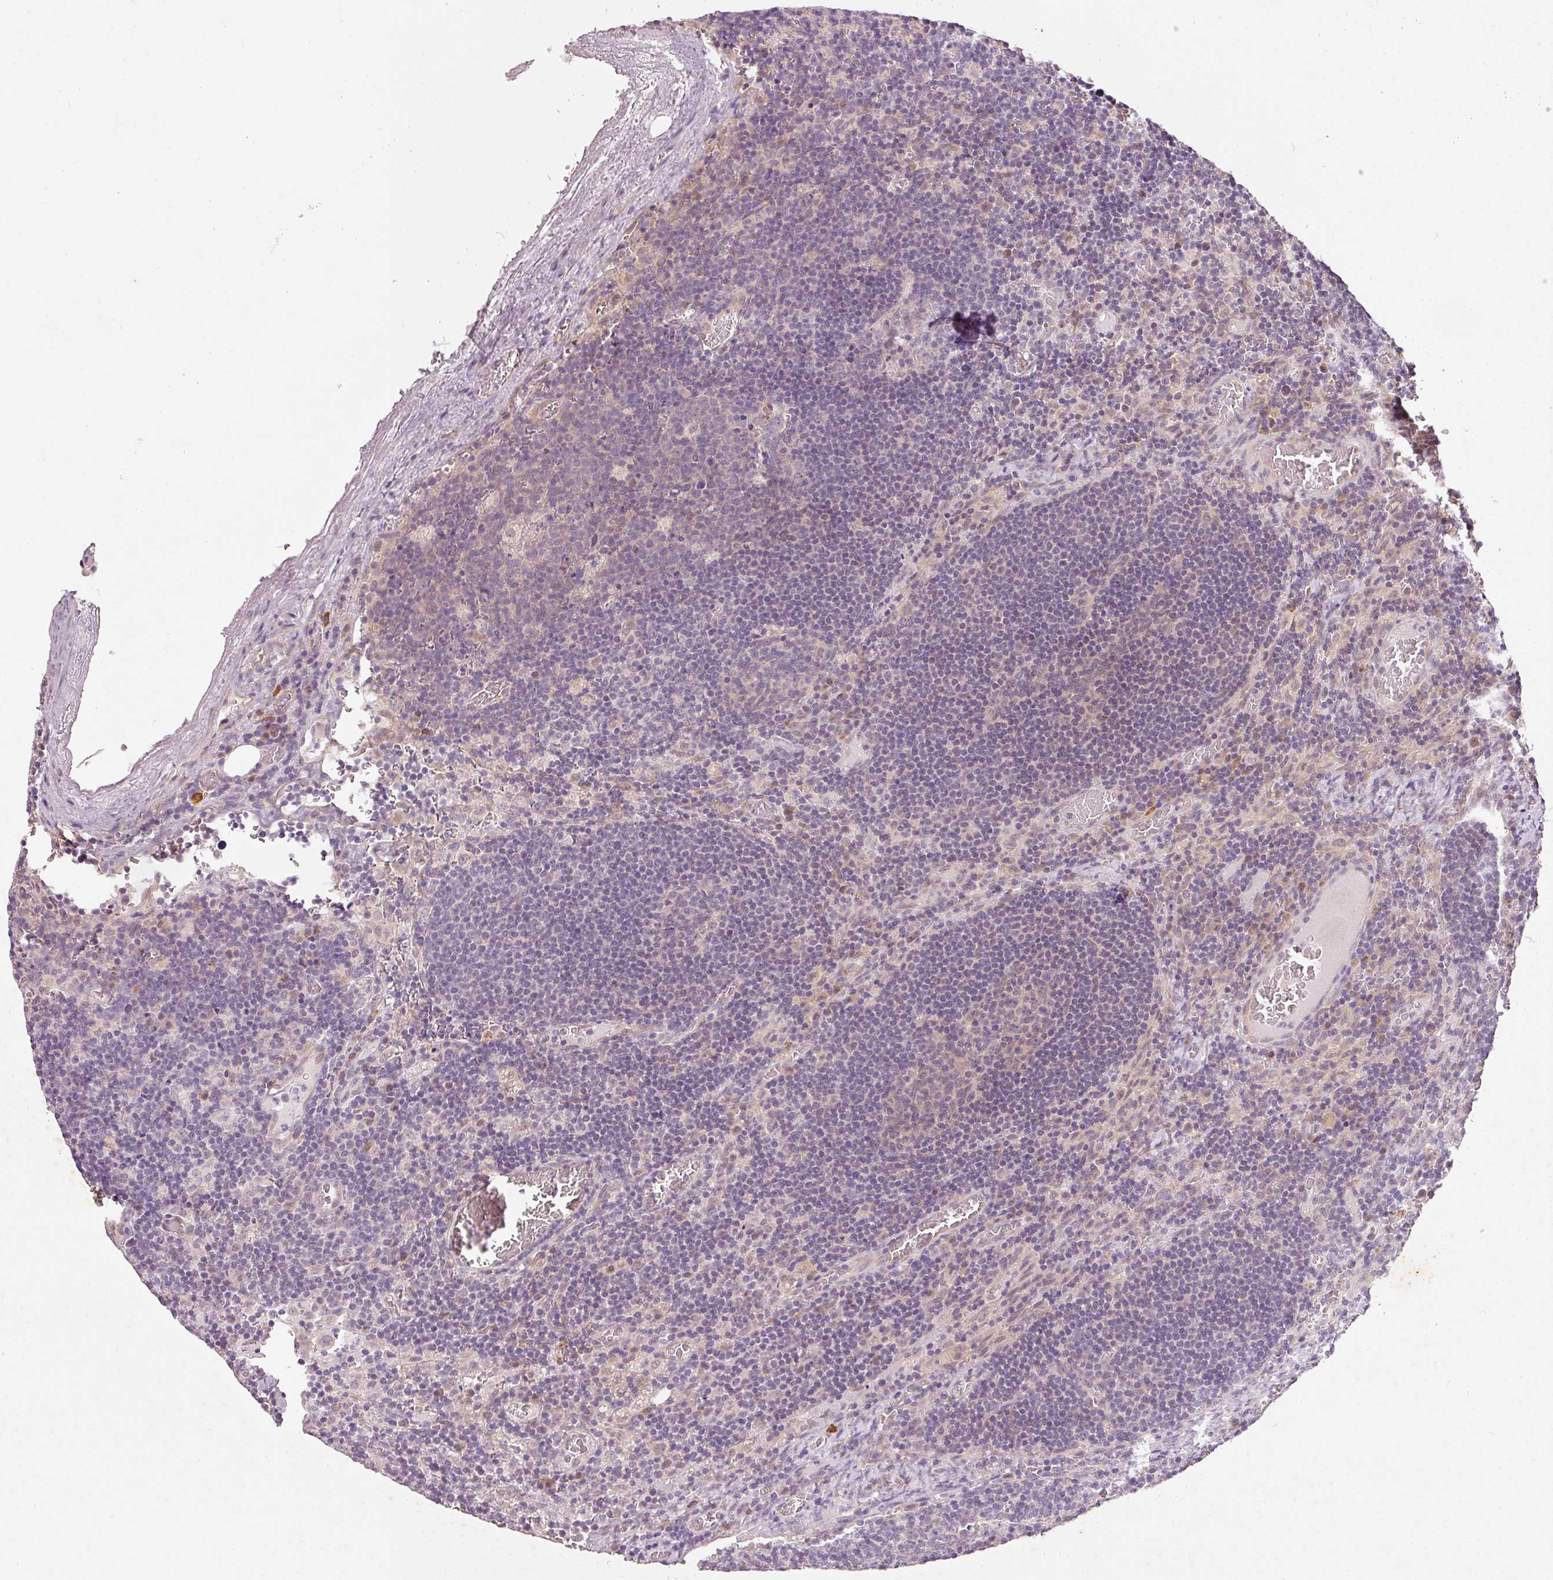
{"staining": {"intensity": "negative", "quantity": "none", "location": "none"}, "tissue": "lymph node", "cell_type": "Germinal center cells", "image_type": "normal", "snomed": [{"axis": "morphology", "description": "Normal tissue, NOS"}, {"axis": "topography", "description": "Lymph node"}], "caption": "A micrograph of lymph node stained for a protein shows no brown staining in germinal center cells.", "gene": "RGL2", "patient": {"sex": "male", "age": 50}}